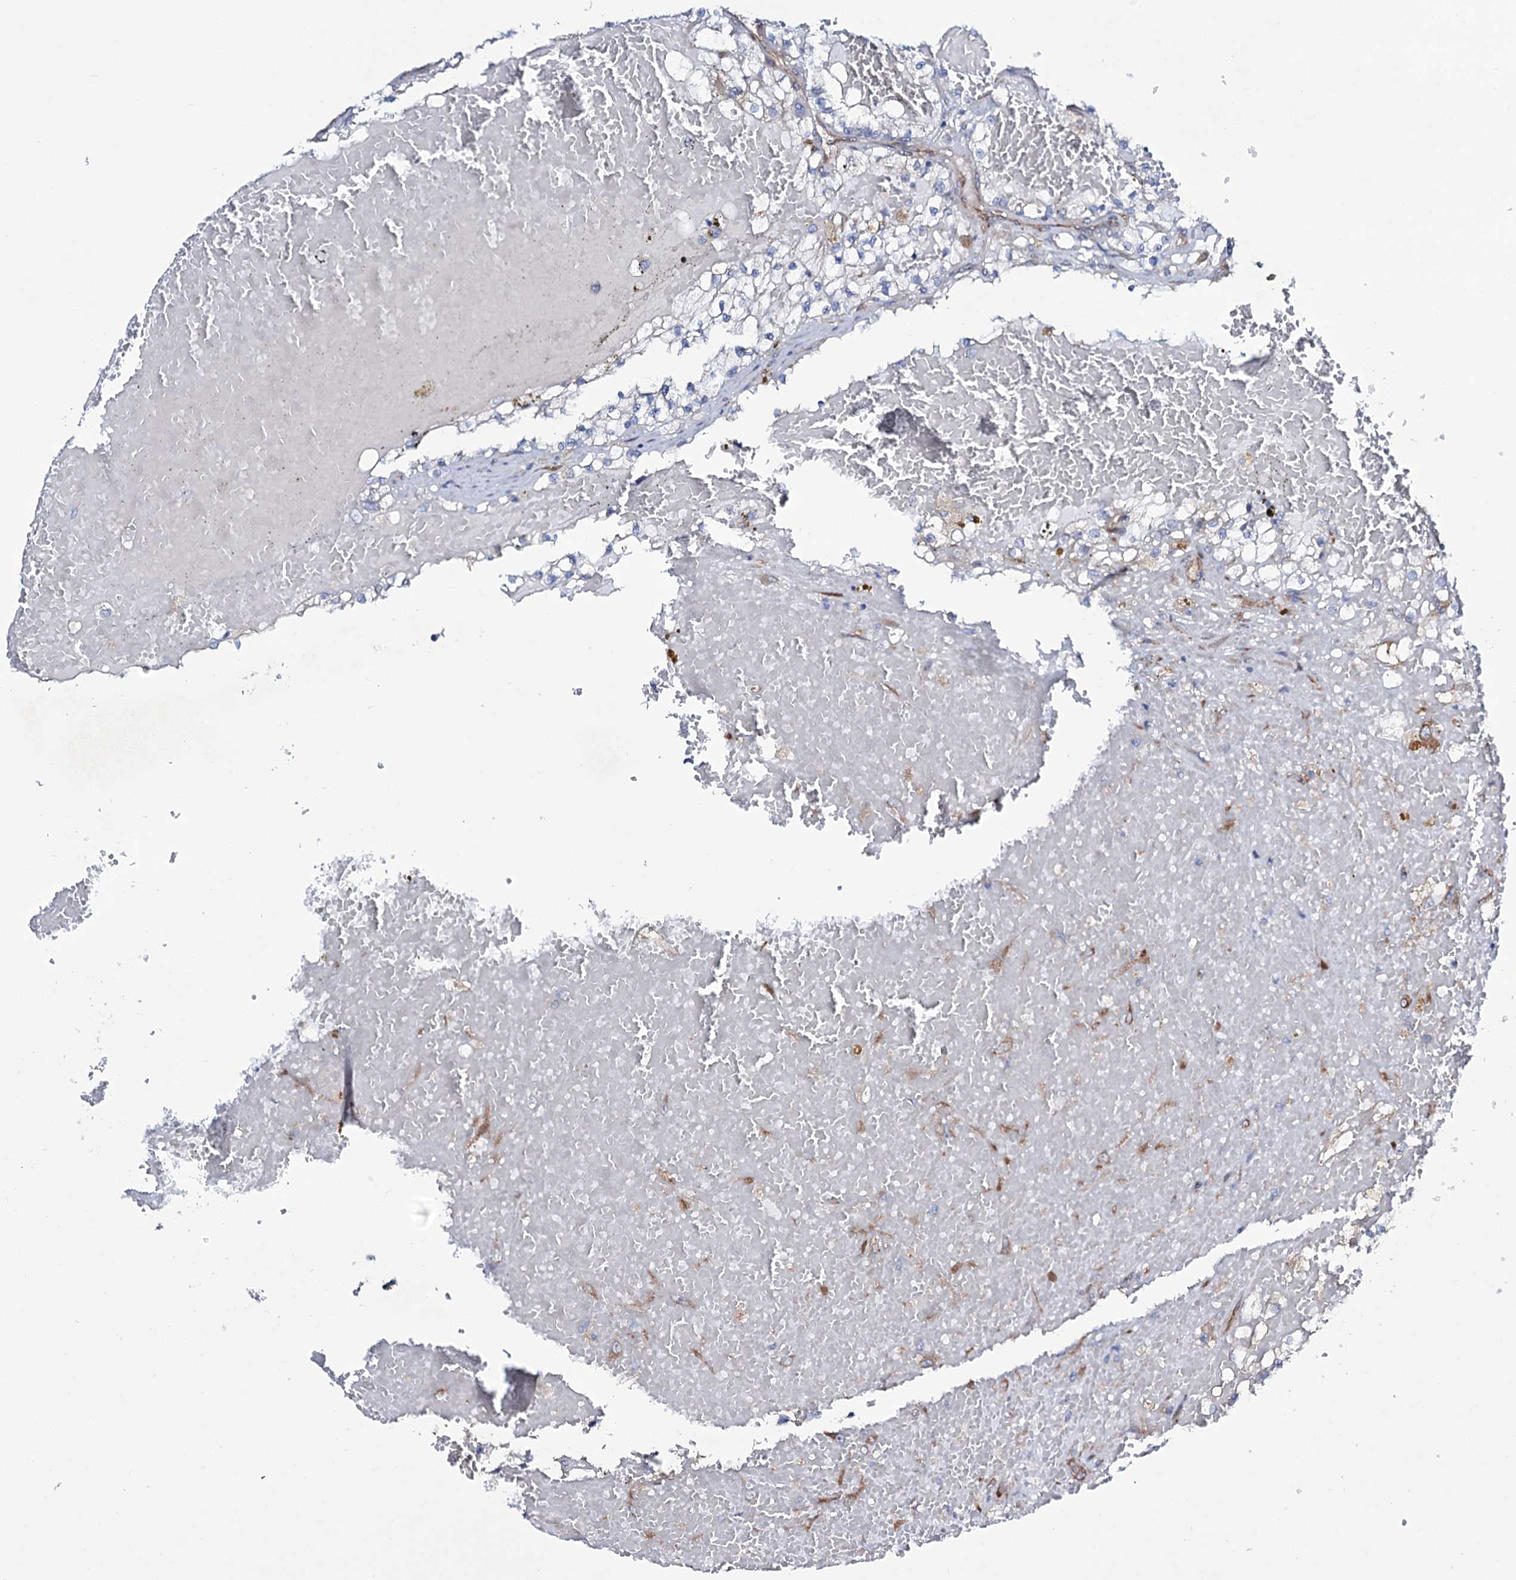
{"staining": {"intensity": "negative", "quantity": "none", "location": "none"}, "tissue": "renal cancer", "cell_type": "Tumor cells", "image_type": "cancer", "snomed": [{"axis": "morphology", "description": "Normal tissue, NOS"}, {"axis": "morphology", "description": "Adenocarcinoma, NOS"}, {"axis": "topography", "description": "Kidney"}], "caption": "Tumor cells show no significant protein positivity in renal cancer.", "gene": "STARD13", "patient": {"sex": "male", "age": 68}}